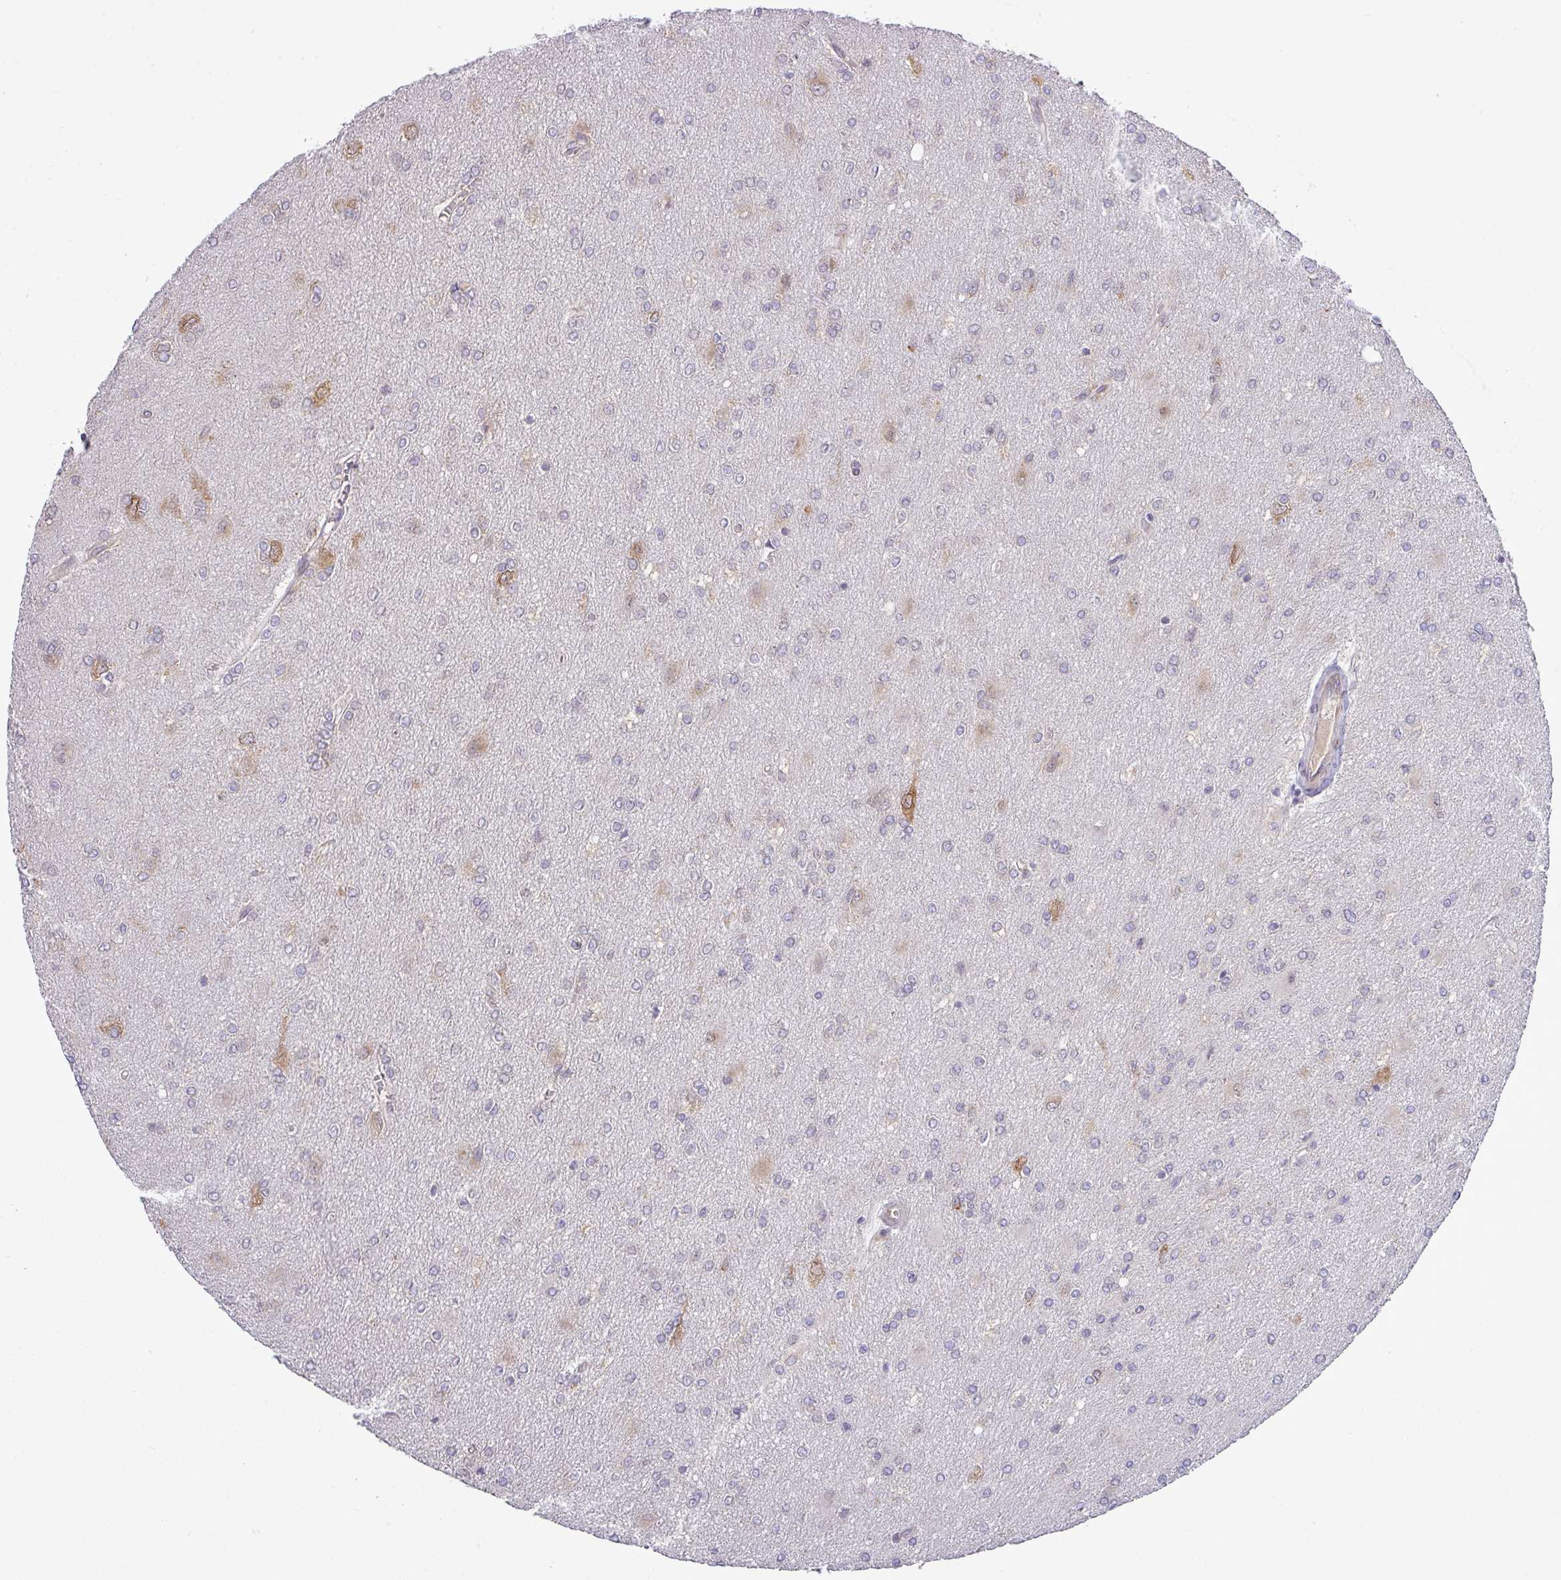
{"staining": {"intensity": "negative", "quantity": "none", "location": "none"}, "tissue": "glioma", "cell_type": "Tumor cells", "image_type": "cancer", "snomed": [{"axis": "morphology", "description": "Glioma, malignant, High grade"}, {"axis": "topography", "description": "Brain"}], "caption": "IHC photomicrograph of neoplastic tissue: human glioma stained with DAB (3,3'-diaminobenzidine) demonstrates no significant protein staining in tumor cells.", "gene": "FAM222B", "patient": {"sex": "male", "age": 67}}